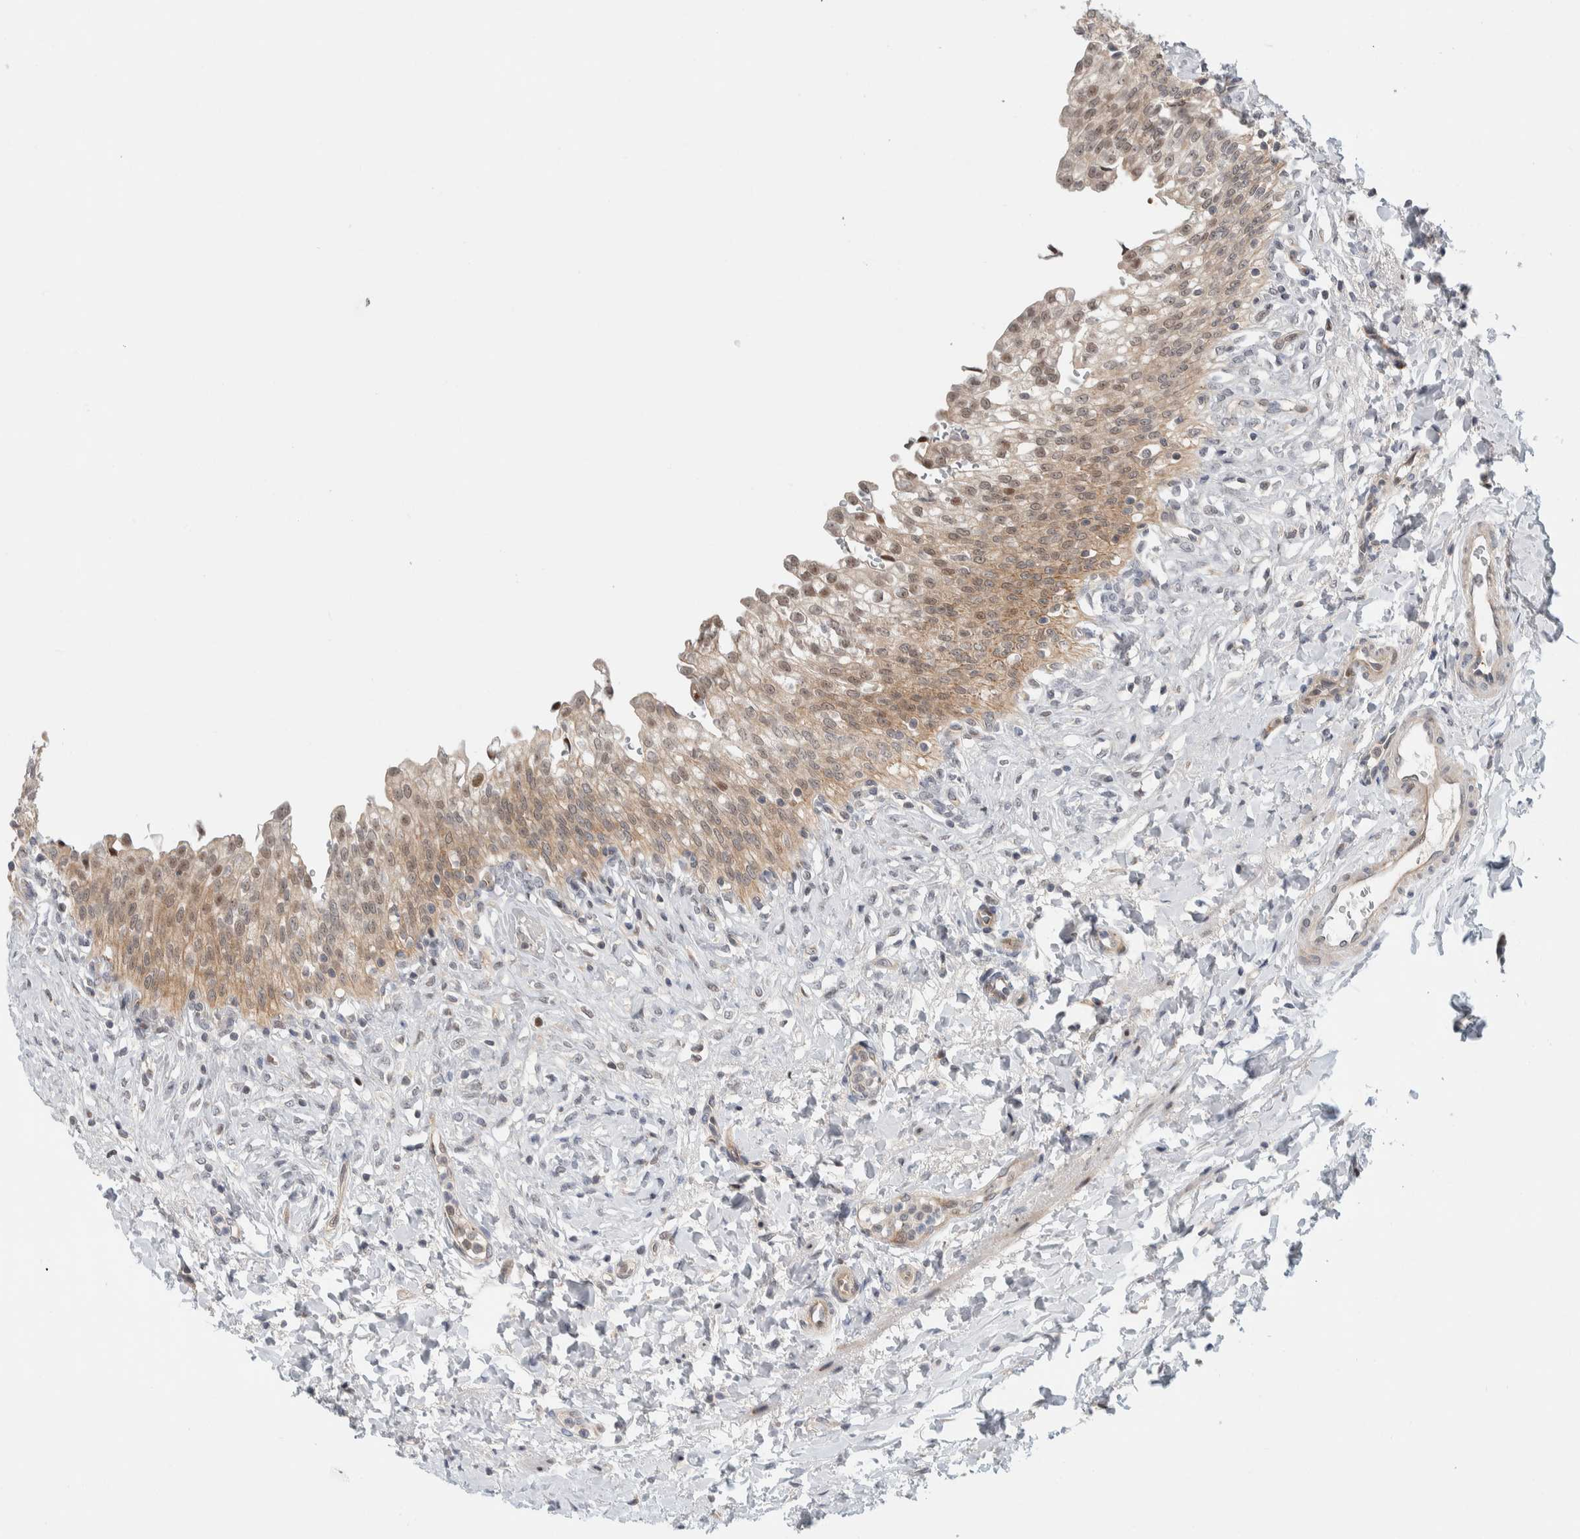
{"staining": {"intensity": "weak", "quantity": ">75%", "location": "cytoplasmic/membranous,nuclear"}, "tissue": "urinary bladder", "cell_type": "Urothelial cells", "image_type": "normal", "snomed": [{"axis": "morphology", "description": "Urothelial carcinoma, High grade"}, {"axis": "topography", "description": "Urinary bladder"}], "caption": "Protein expression analysis of unremarkable human urinary bladder reveals weak cytoplasmic/membranous,nuclear positivity in approximately >75% of urothelial cells.", "gene": "NCR3LG1", "patient": {"sex": "male", "age": 46}}